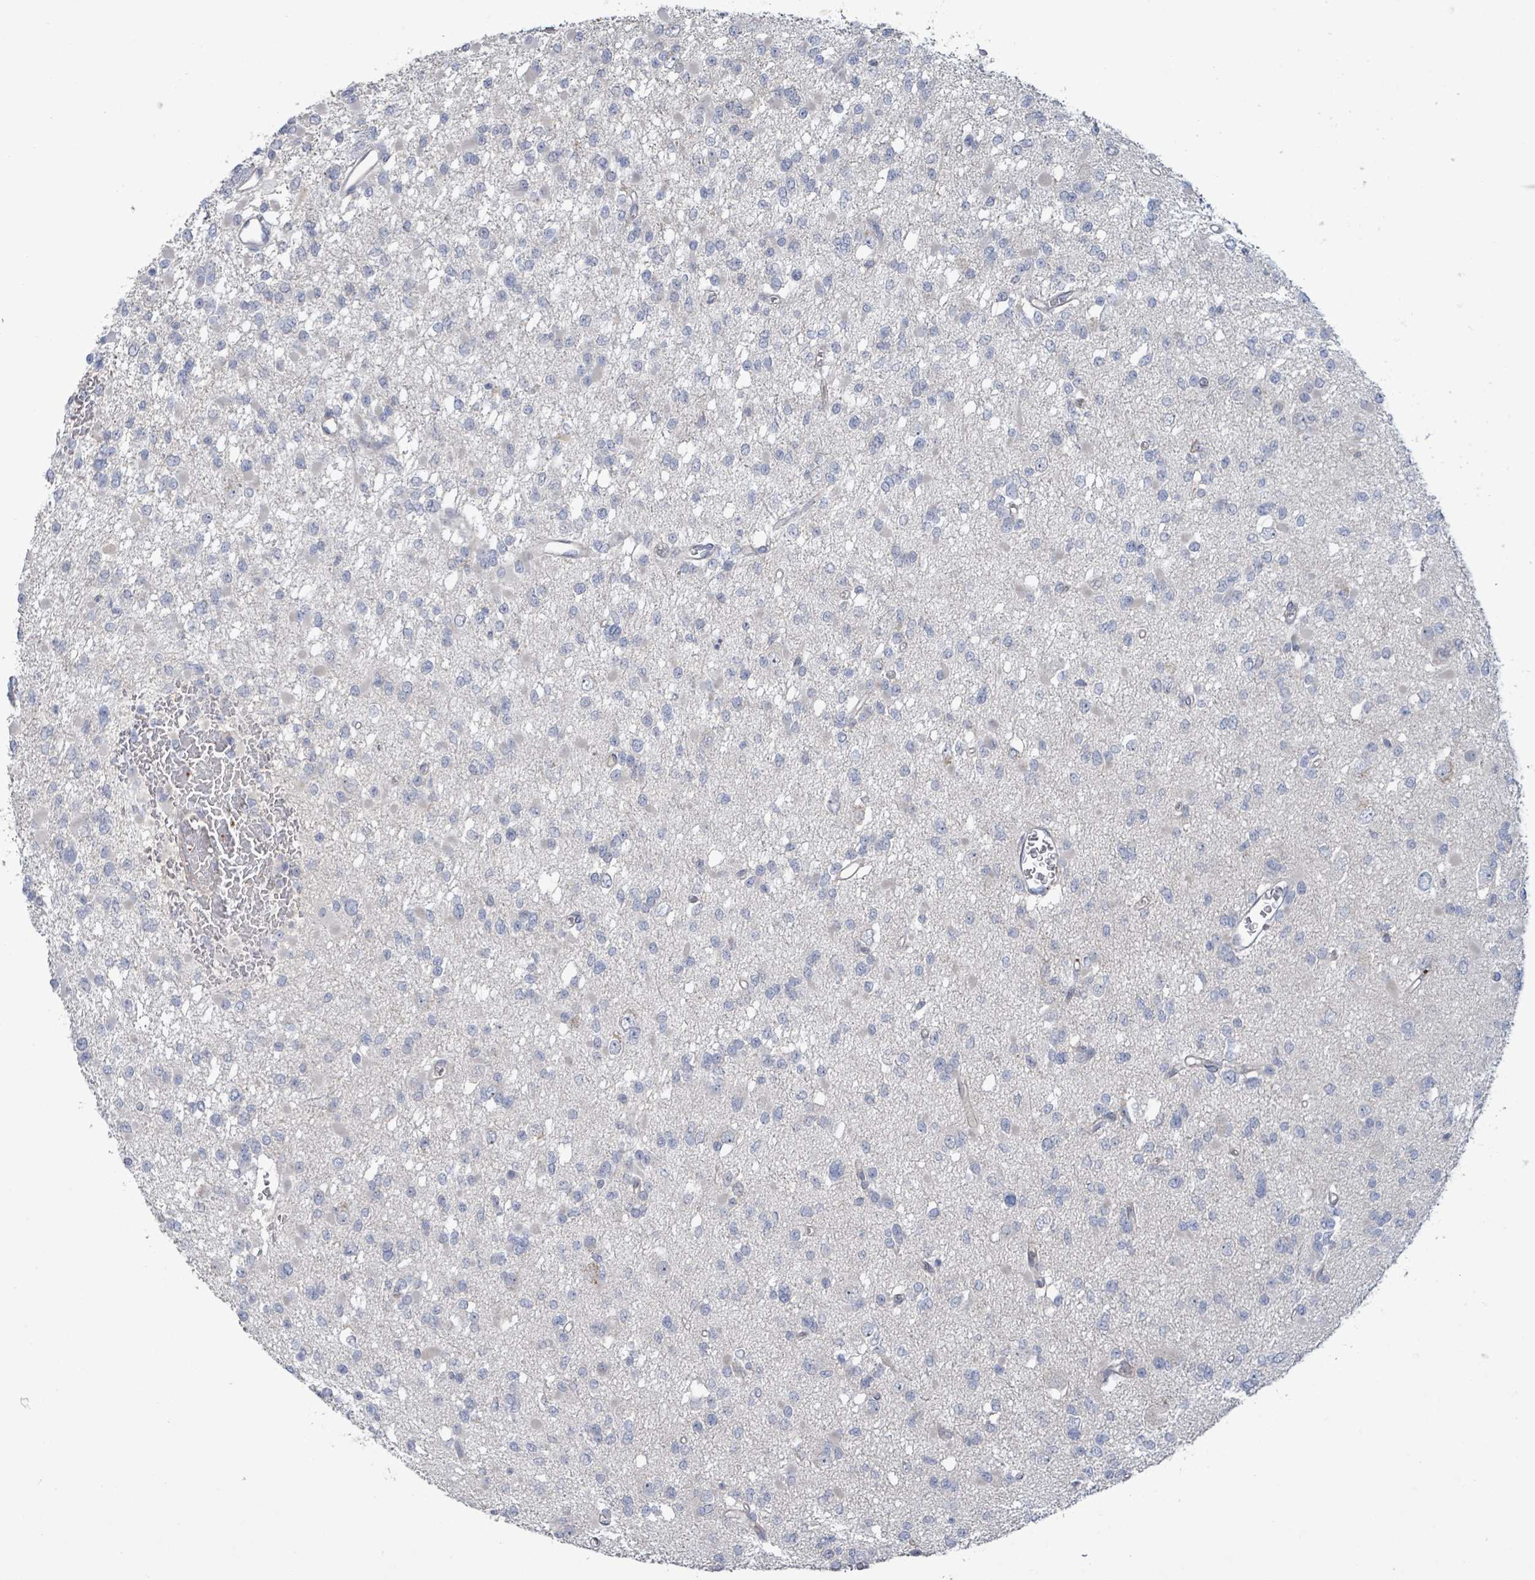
{"staining": {"intensity": "negative", "quantity": "none", "location": "none"}, "tissue": "glioma", "cell_type": "Tumor cells", "image_type": "cancer", "snomed": [{"axis": "morphology", "description": "Glioma, malignant, Low grade"}, {"axis": "topography", "description": "Brain"}], "caption": "Micrograph shows no protein expression in tumor cells of glioma tissue. Brightfield microscopy of immunohistochemistry stained with DAB (3,3'-diaminobenzidine) (brown) and hematoxylin (blue), captured at high magnification.", "gene": "LILRA4", "patient": {"sex": "female", "age": 22}}